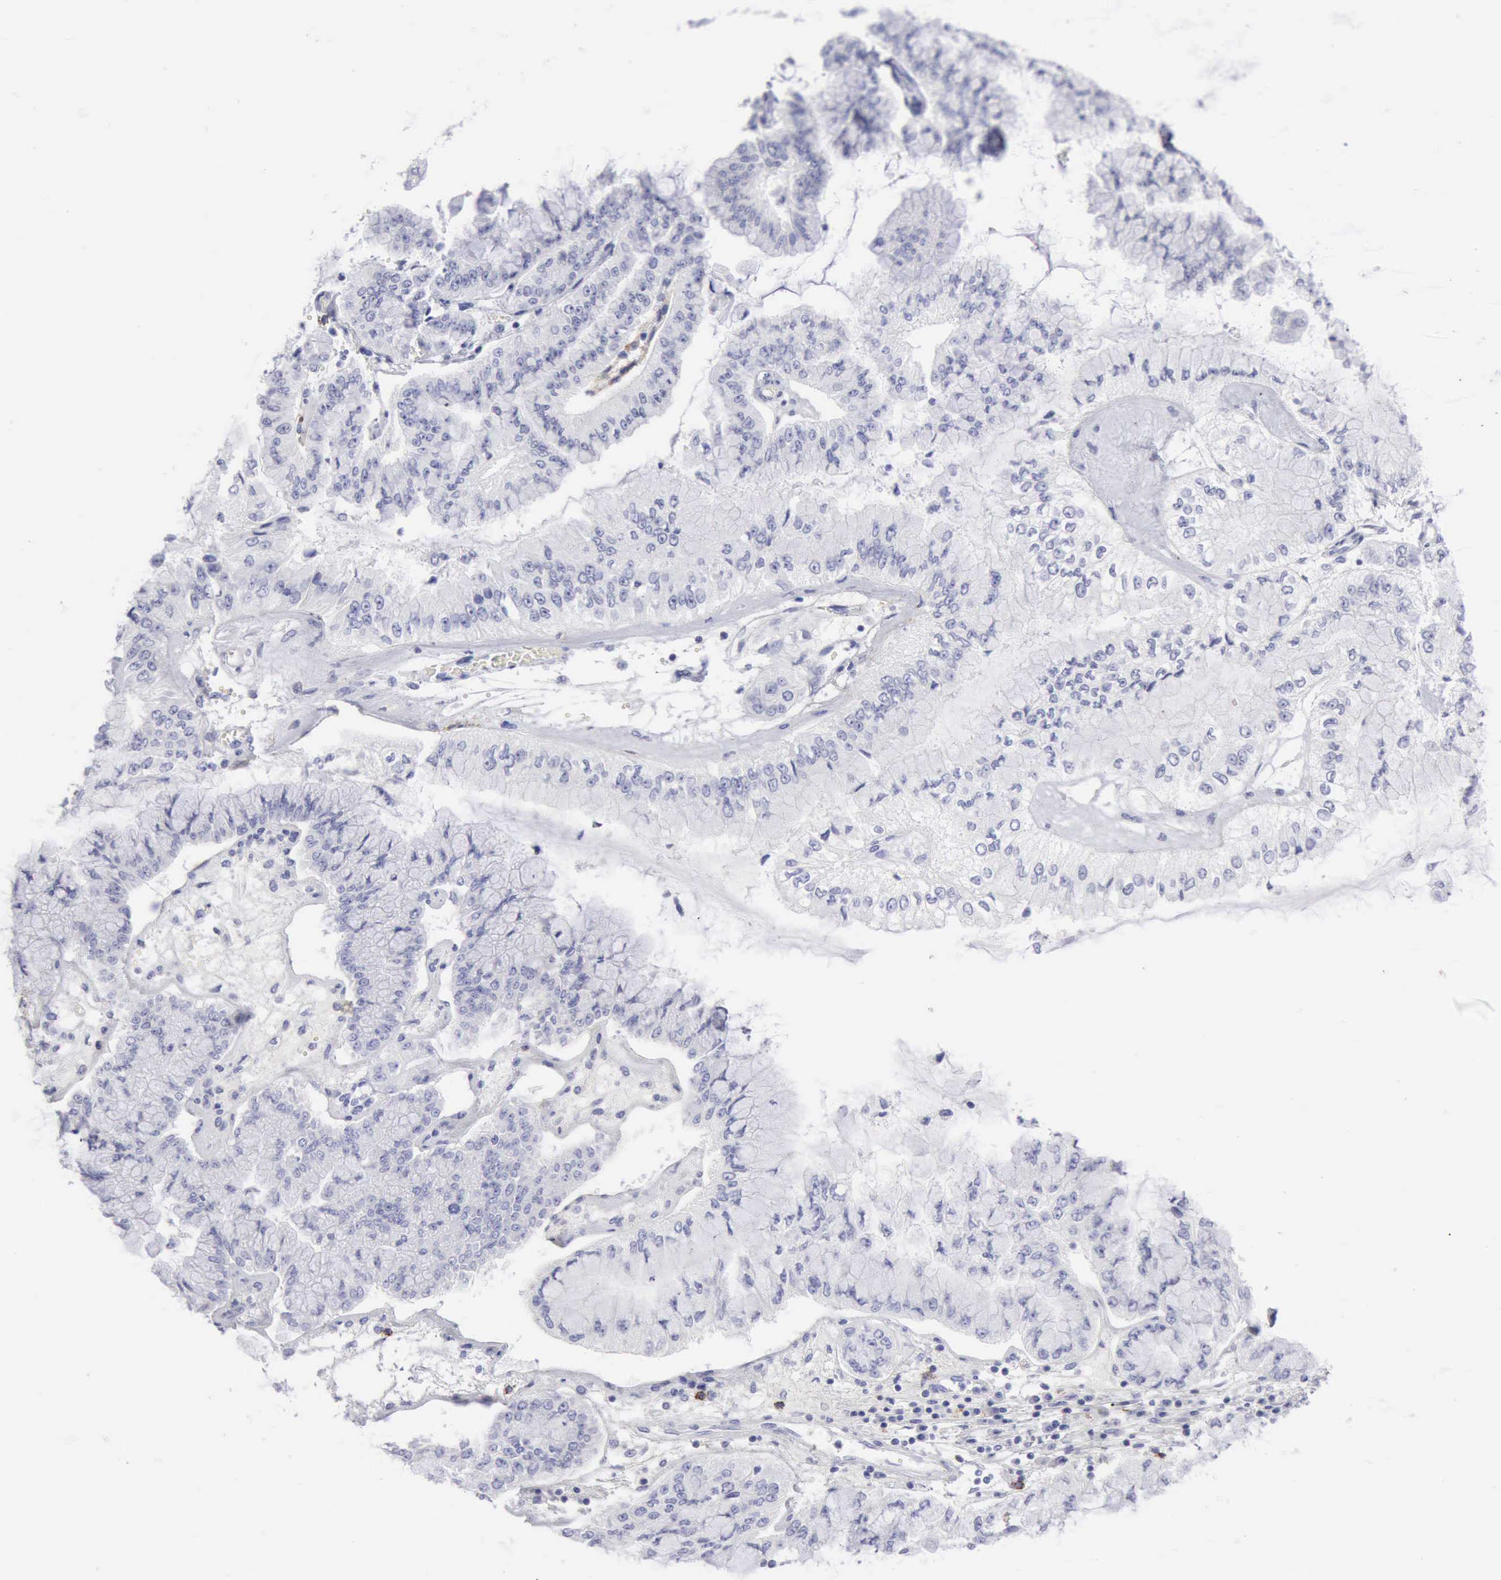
{"staining": {"intensity": "negative", "quantity": "none", "location": "none"}, "tissue": "liver cancer", "cell_type": "Tumor cells", "image_type": "cancer", "snomed": [{"axis": "morphology", "description": "Cholangiocarcinoma"}, {"axis": "topography", "description": "Liver"}], "caption": "A micrograph of liver cancer (cholangiocarcinoma) stained for a protein displays no brown staining in tumor cells. (DAB immunohistochemistry (IHC) with hematoxylin counter stain).", "gene": "NCAM1", "patient": {"sex": "female", "age": 79}}